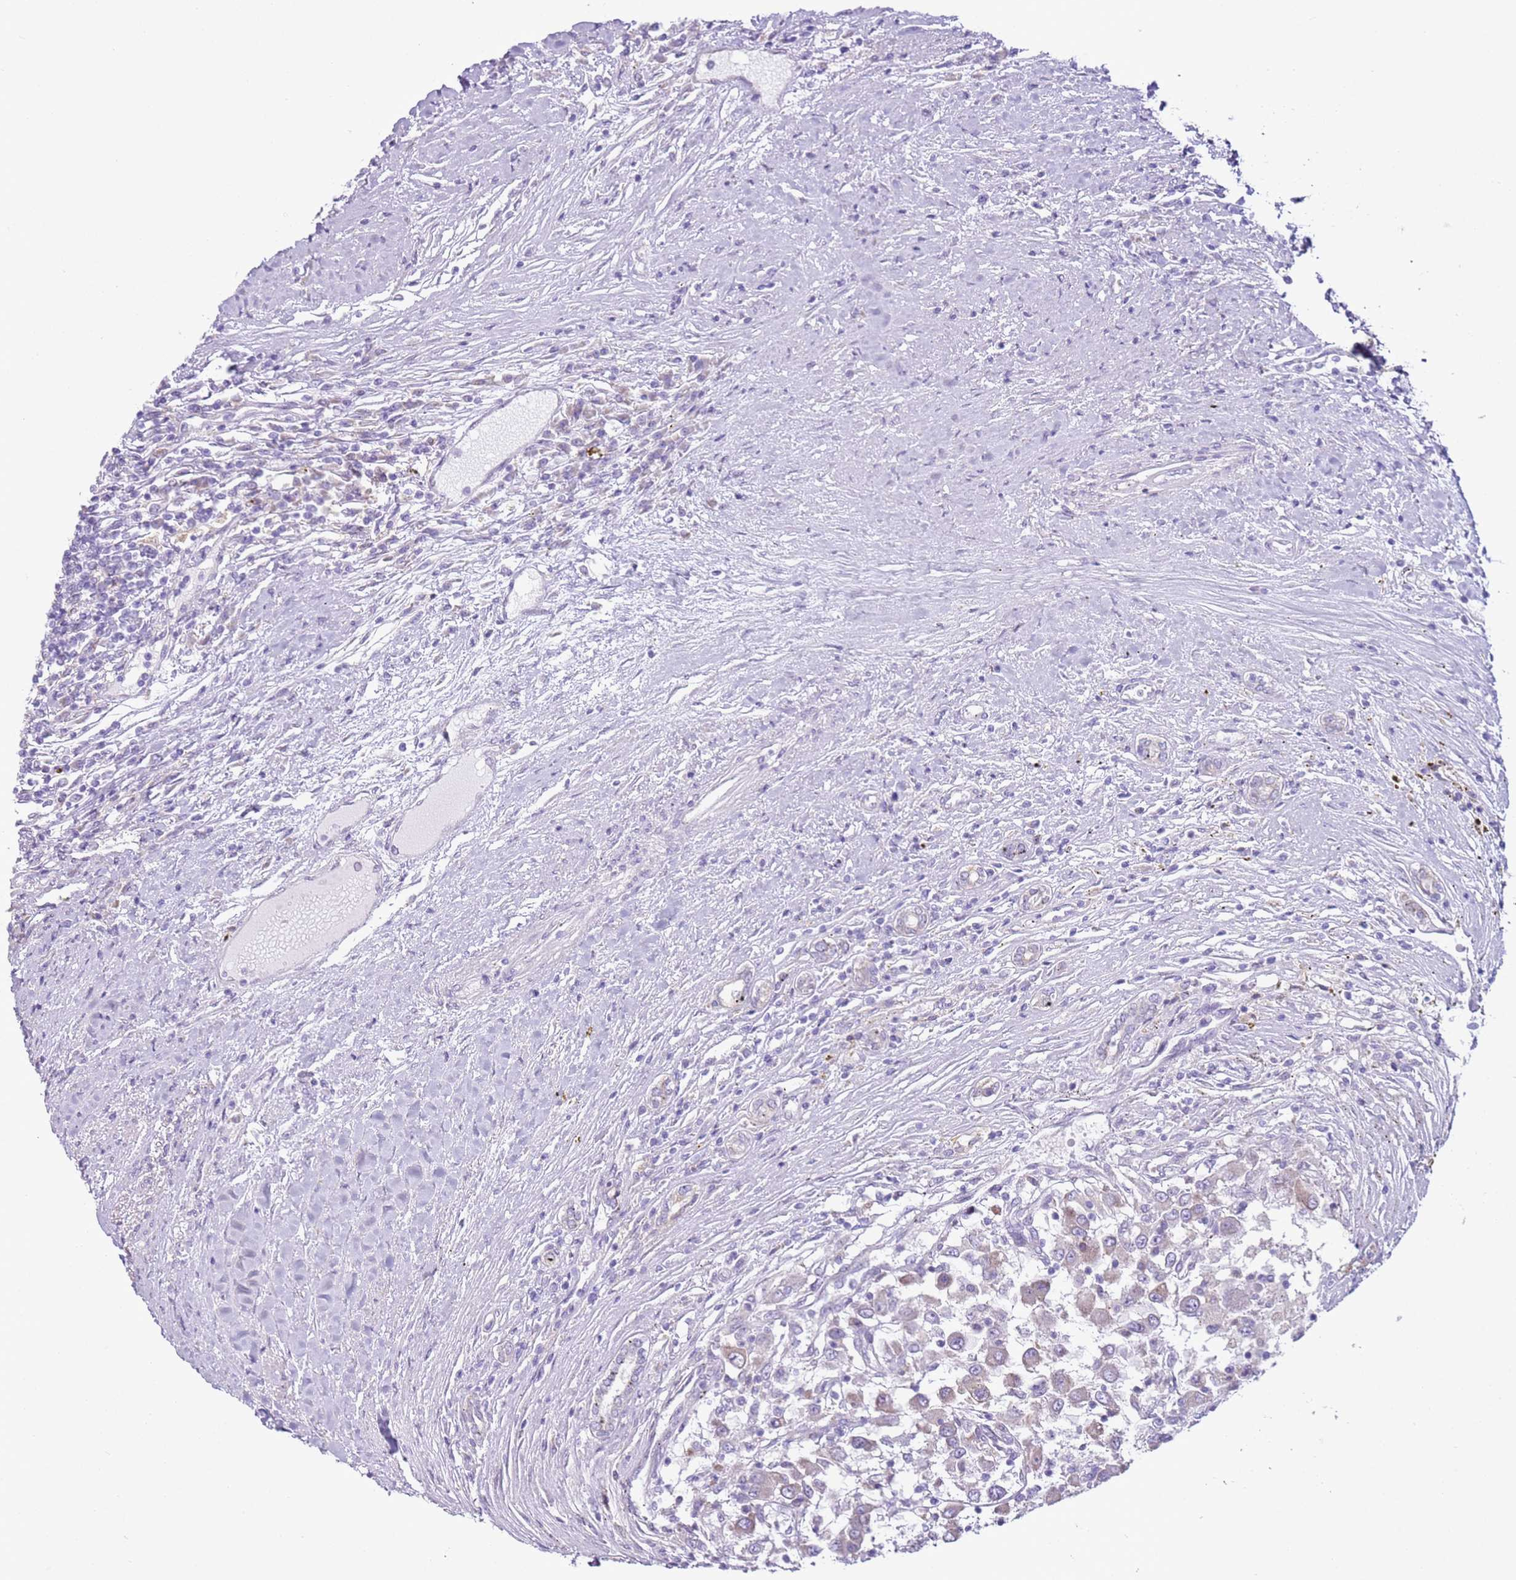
{"staining": {"intensity": "weak", "quantity": "<25%", "location": "cytoplasmic/membranous"}, "tissue": "renal cancer", "cell_type": "Tumor cells", "image_type": "cancer", "snomed": [{"axis": "morphology", "description": "Adenocarcinoma, NOS"}, {"axis": "topography", "description": "Kidney"}], "caption": "Tumor cells are negative for protein expression in human renal cancer (adenocarcinoma).", "gene": "OAF", "patient": {"sex": "female", "age": 67}}